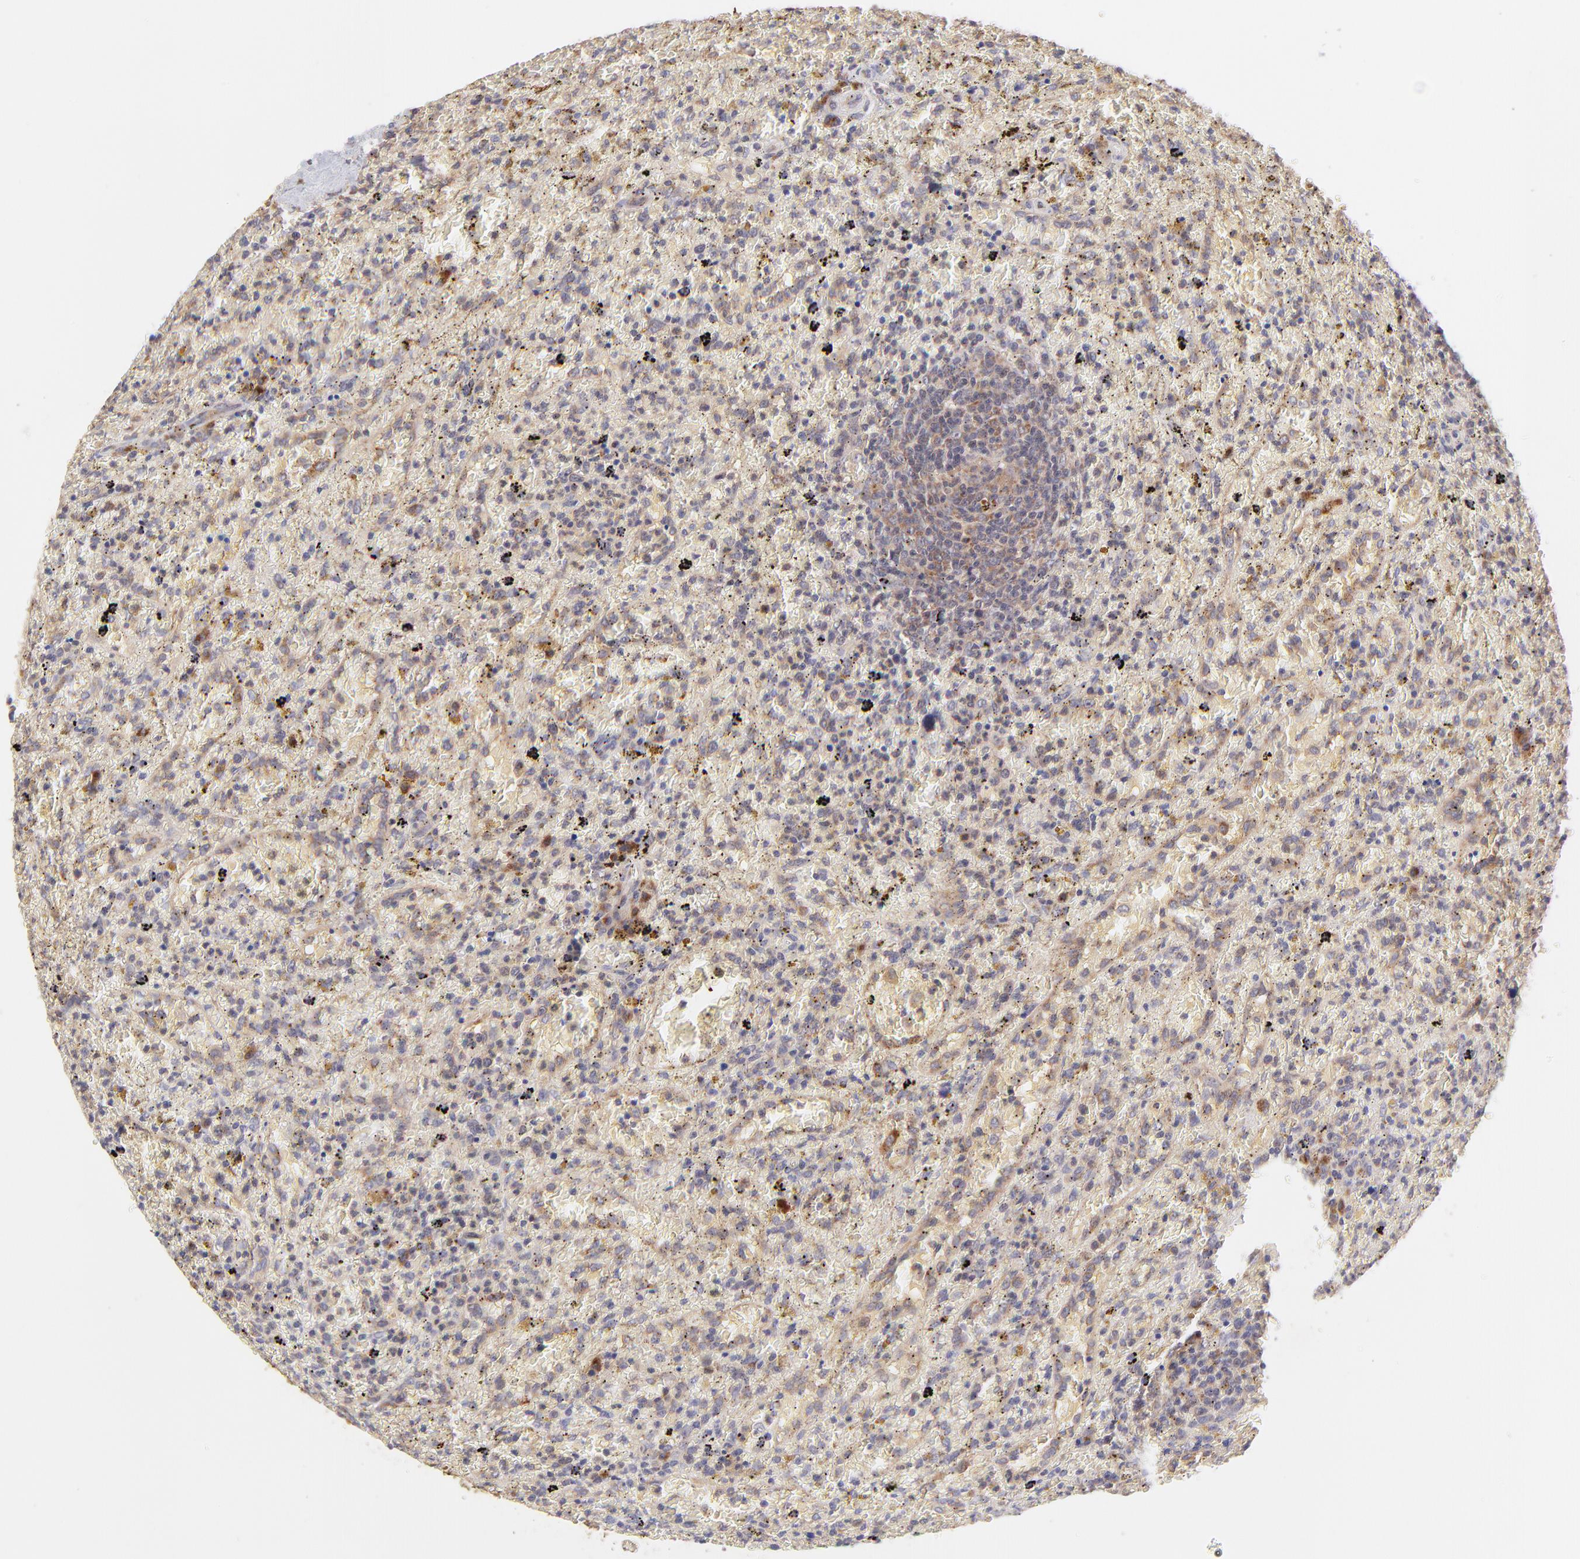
{"staining": {"intensity": "weak", "quantity": ">75%", "location": "cytoplasmic/membranous"}, "tissue": "lymphoma", "cell_type": "Tumor cells", "image_type": "cancer", "snomed": [{"axis": "morphology", "description": "Malignant lymphoma, non-Hodgkin's type, High grade"}, {"axis": "topography", "description": "Spleen"}, {"axis": "topography", "description": "Lymph node"}], "caption": "Tumor cells reveal weak cytoplasmic/membranous staining in about >75% of cells in high-grade malignant lymphoma, non-Hodgkin's type.", "gene": "TNRC6B", "patient": {"sex": "female", "age": 70}}